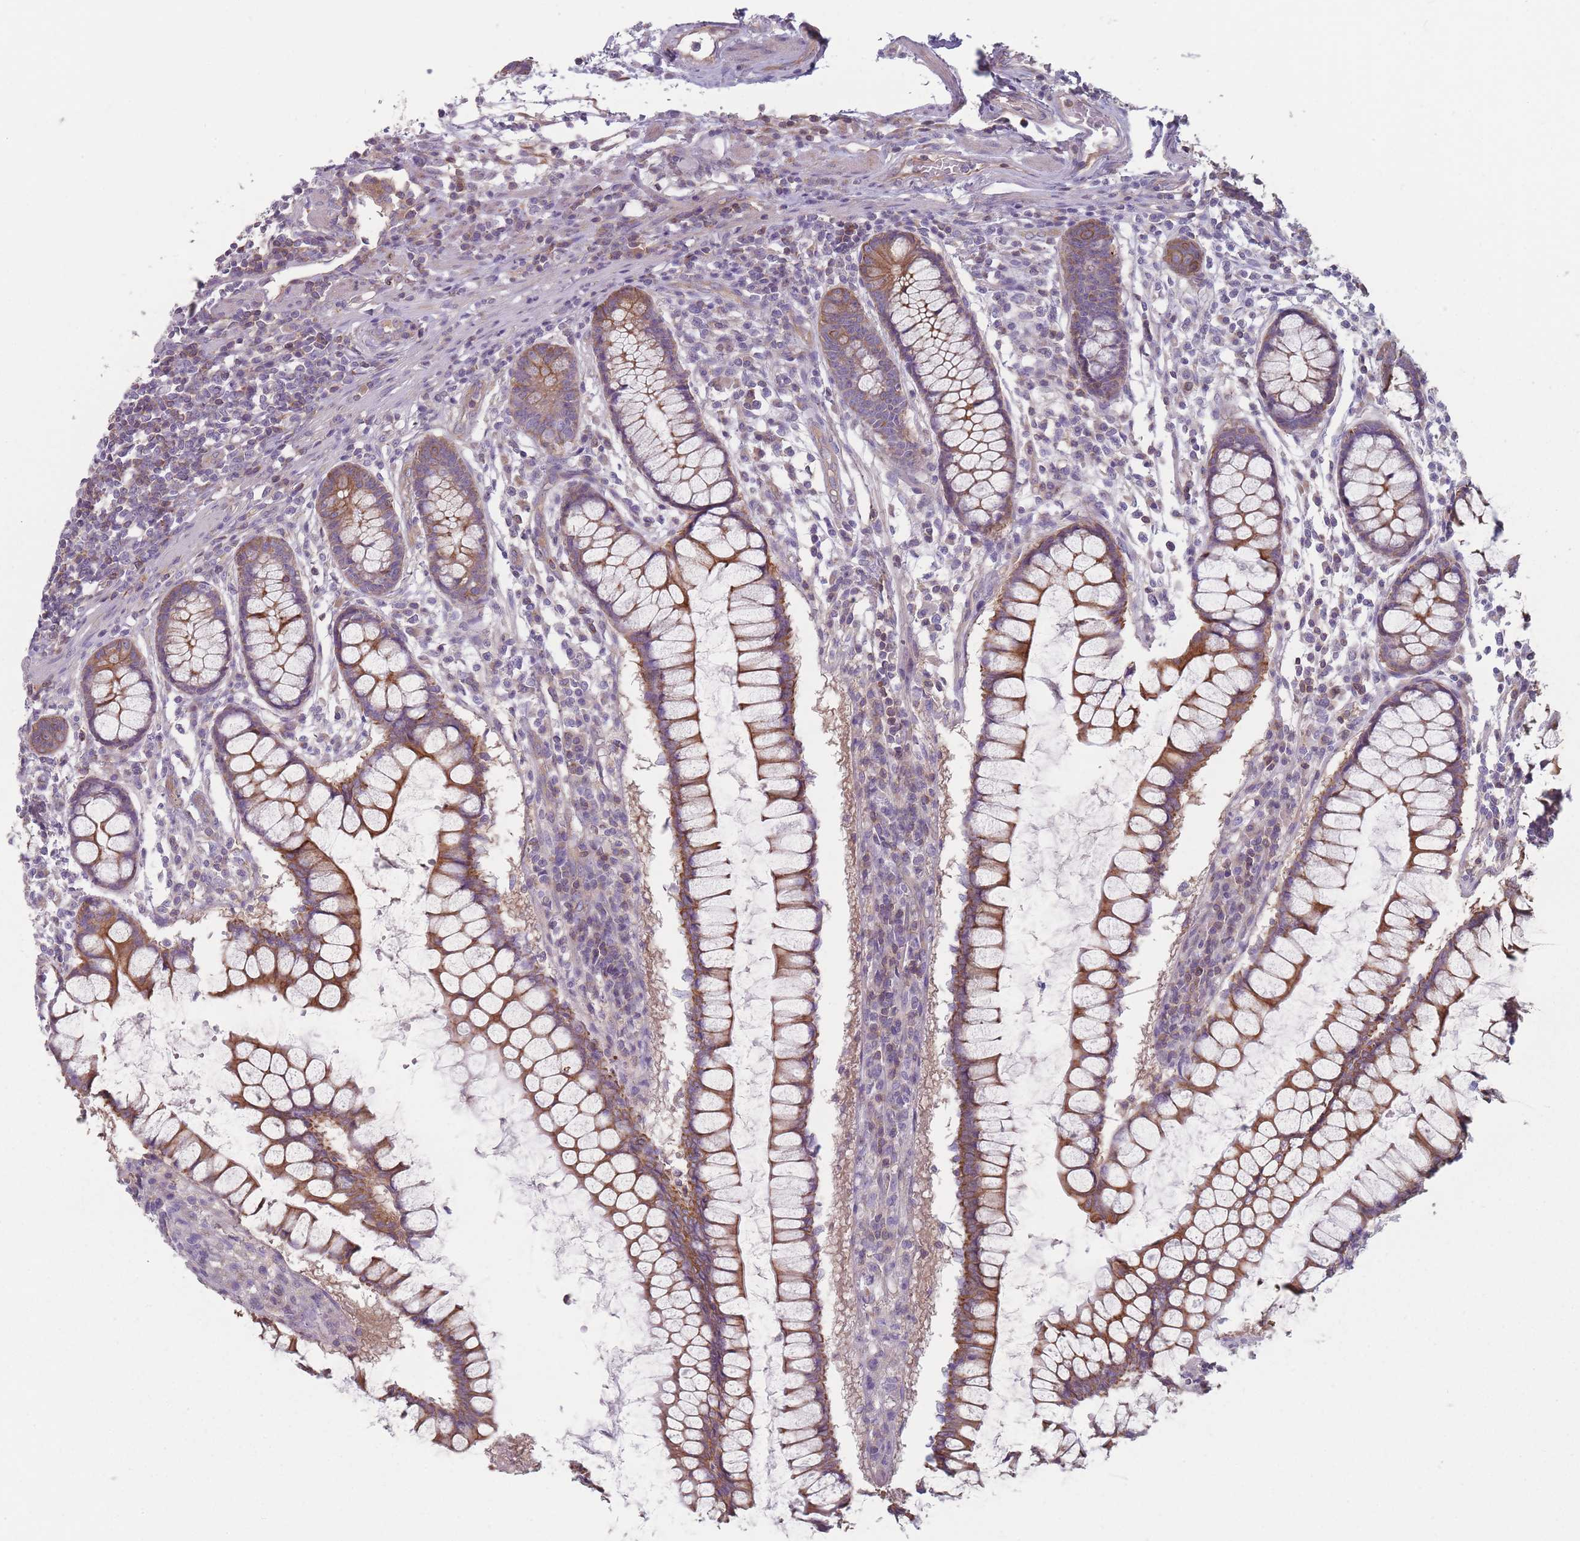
{"staining": {"intensity": "negative", "quantity": "none", "location": "none"}, "tissue": "colon", "cell_type": "Endothelial cells", "image_type": "normal", "snomed": [{"axis": "morphology", "description": "Normal tissue, NOS"}, {"axis": "morphology", "description": "Adenocarcinoma, NOS"}, {"axis": "topography", "description": "Colon"}], "caption": "Immunohistochemistry (IHC) histopathology image of unremarkable colon stained for a protein (brown), which demonstrates no positivity in endothelial cells.", "gene": "HSBP1L1", "patient": {"sex": "female", "age": 55}}